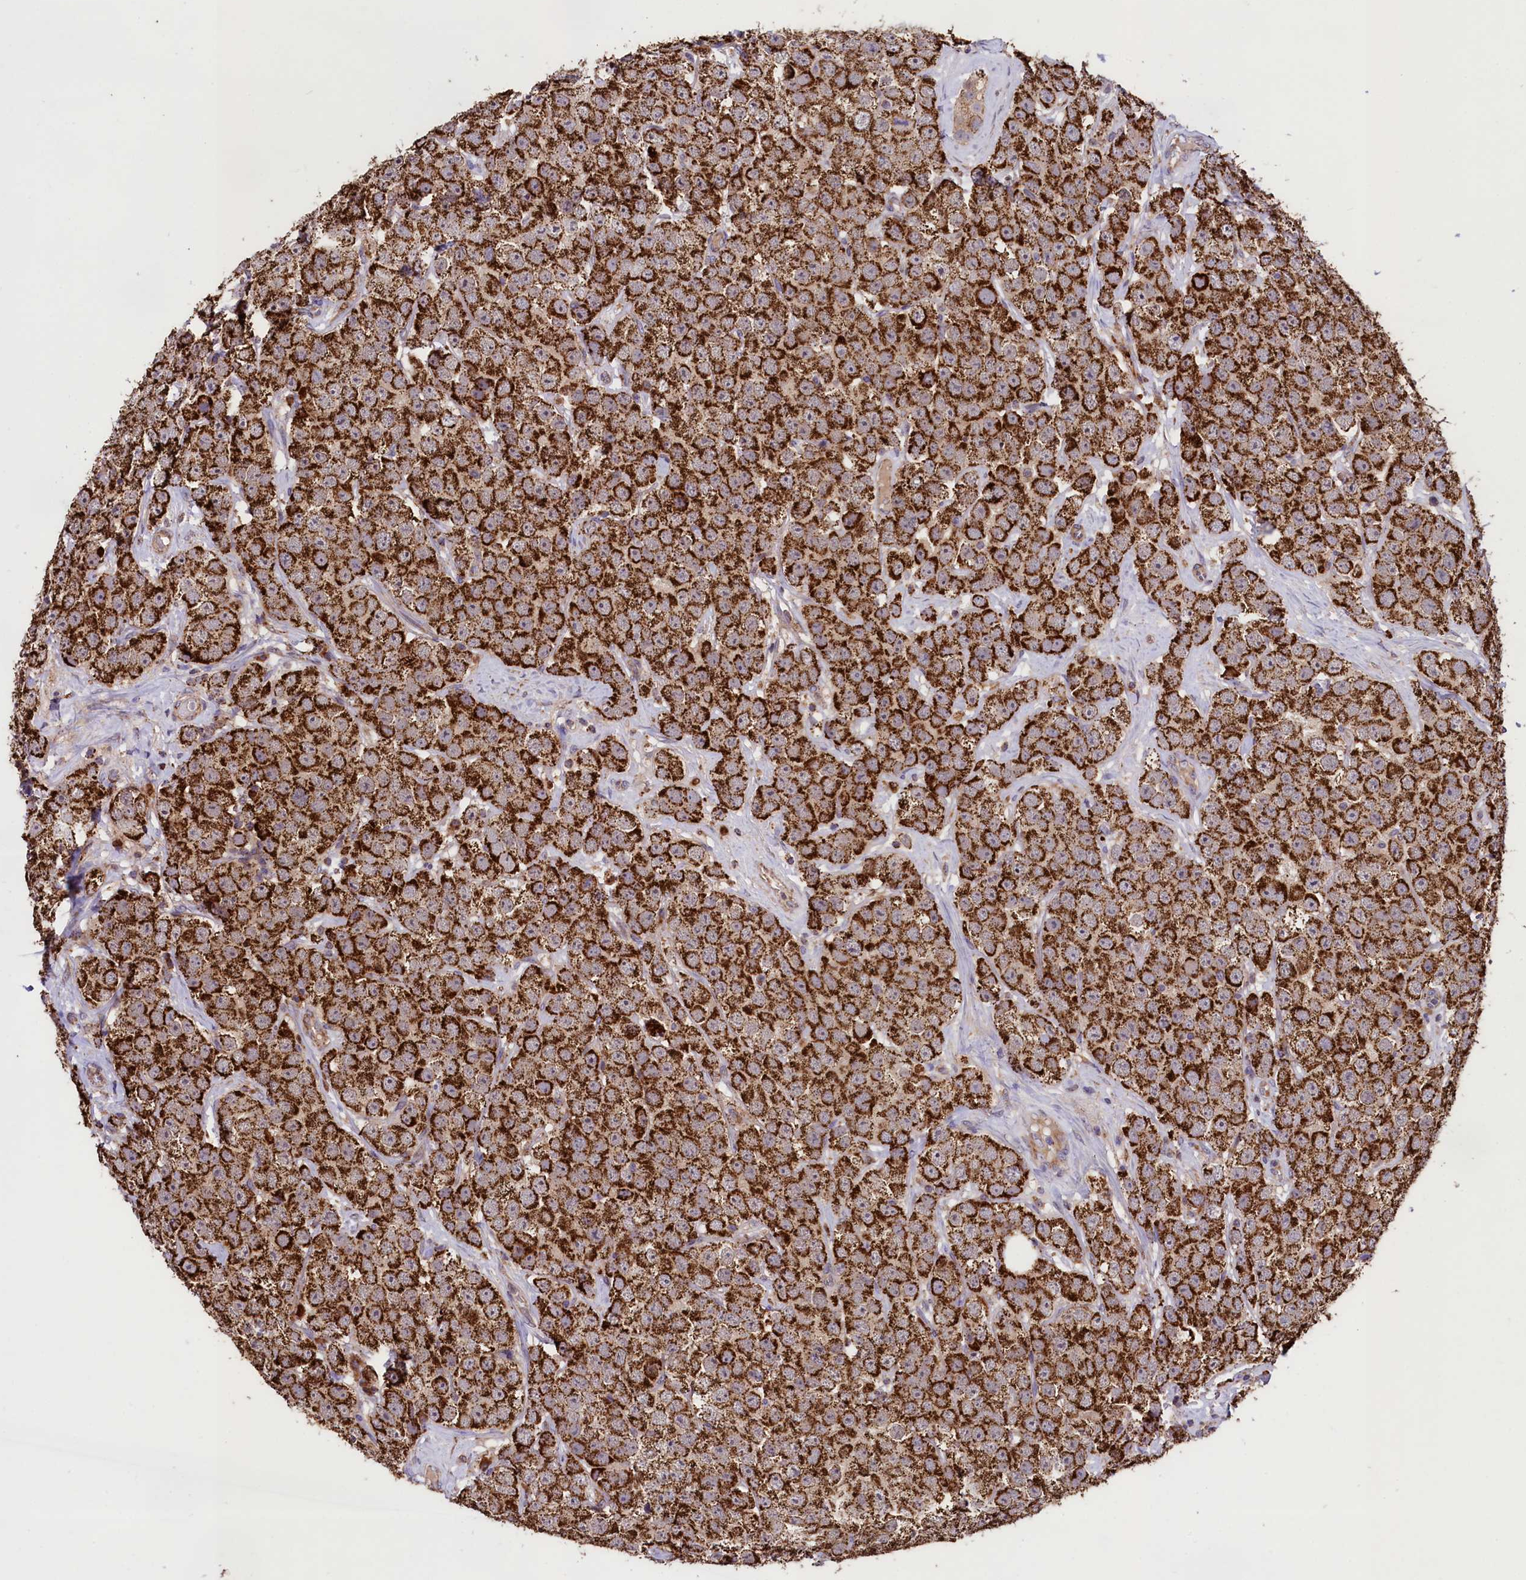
{"staining": {"intensity": "strong", "quantity": ">75%", "location": "cytoplasmic/membranous"}, "tissue": "testis cancer", "cell_type": "Tumor cells", "image_type": "cancer", "snomed": [{"axis": "morphology", "description": "Seminoma, NOS"}, {"axis": "topography", "description": "Testis"}], "caption": "A brown stain shows strong cytoplasmic/membranous staining of a protein in human testis cancer tumor cells. Immunohistochemistry (ihc) stains the protein in brown and the nuclei are stained blue.", "gene": "STARD5", "patient": {"sex": "male", "age": 28}}